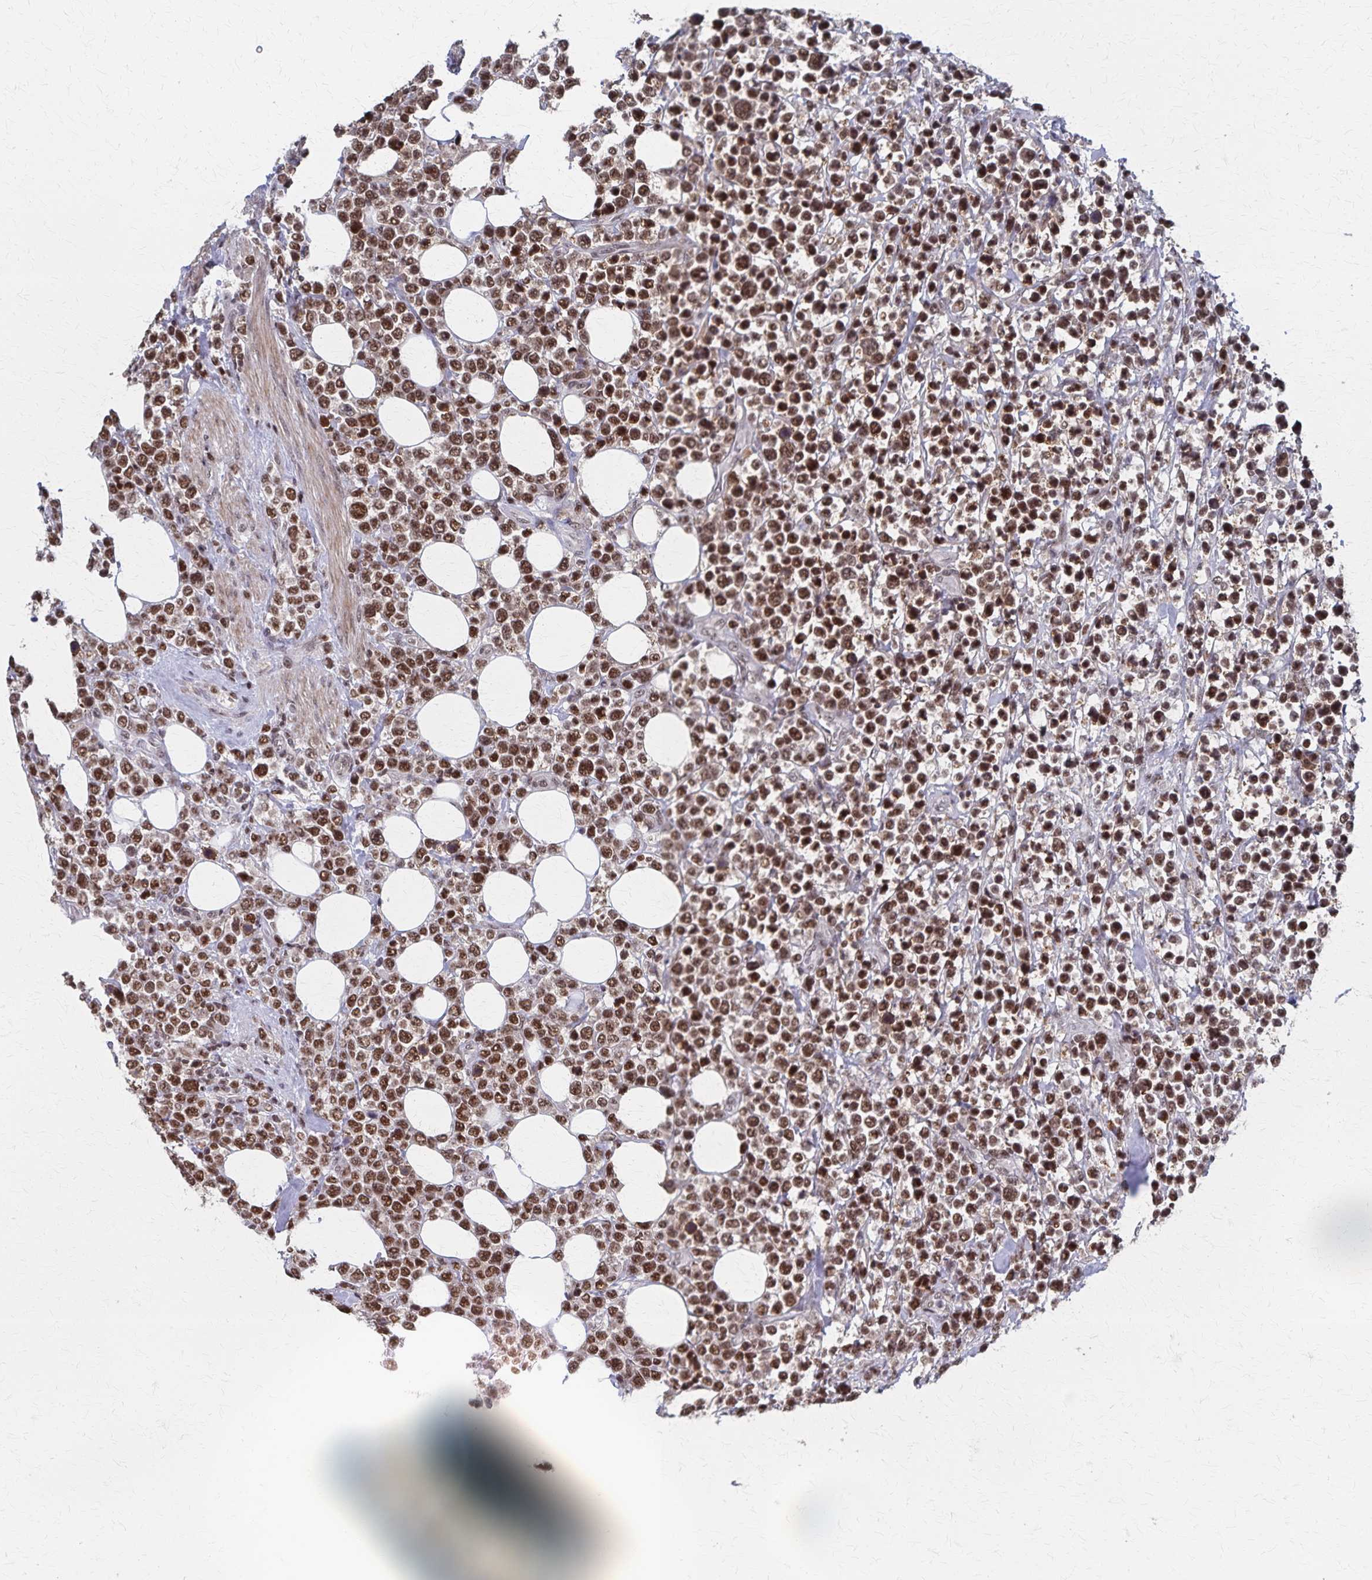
{"staining": {"intensity": "moderate", "quantity": ">75%", "location": "nuclear"}, "tissue": "lymphoma", "cell_type": "Tumor cells", "image_type": "cancer", "snomed": [{"axis": "morphology", "description": "Malignant lymphoma, non-Hodgkin's type, High grade"}, {"axis": "topography", "description": "Soft tissue"}], "caption": "A brown stain highlights moderate nuclear positivity of a protein in human lymphoma tumor cells.", "gene": "GTF2B", "patient": {"sex": "female", "age": 56}}